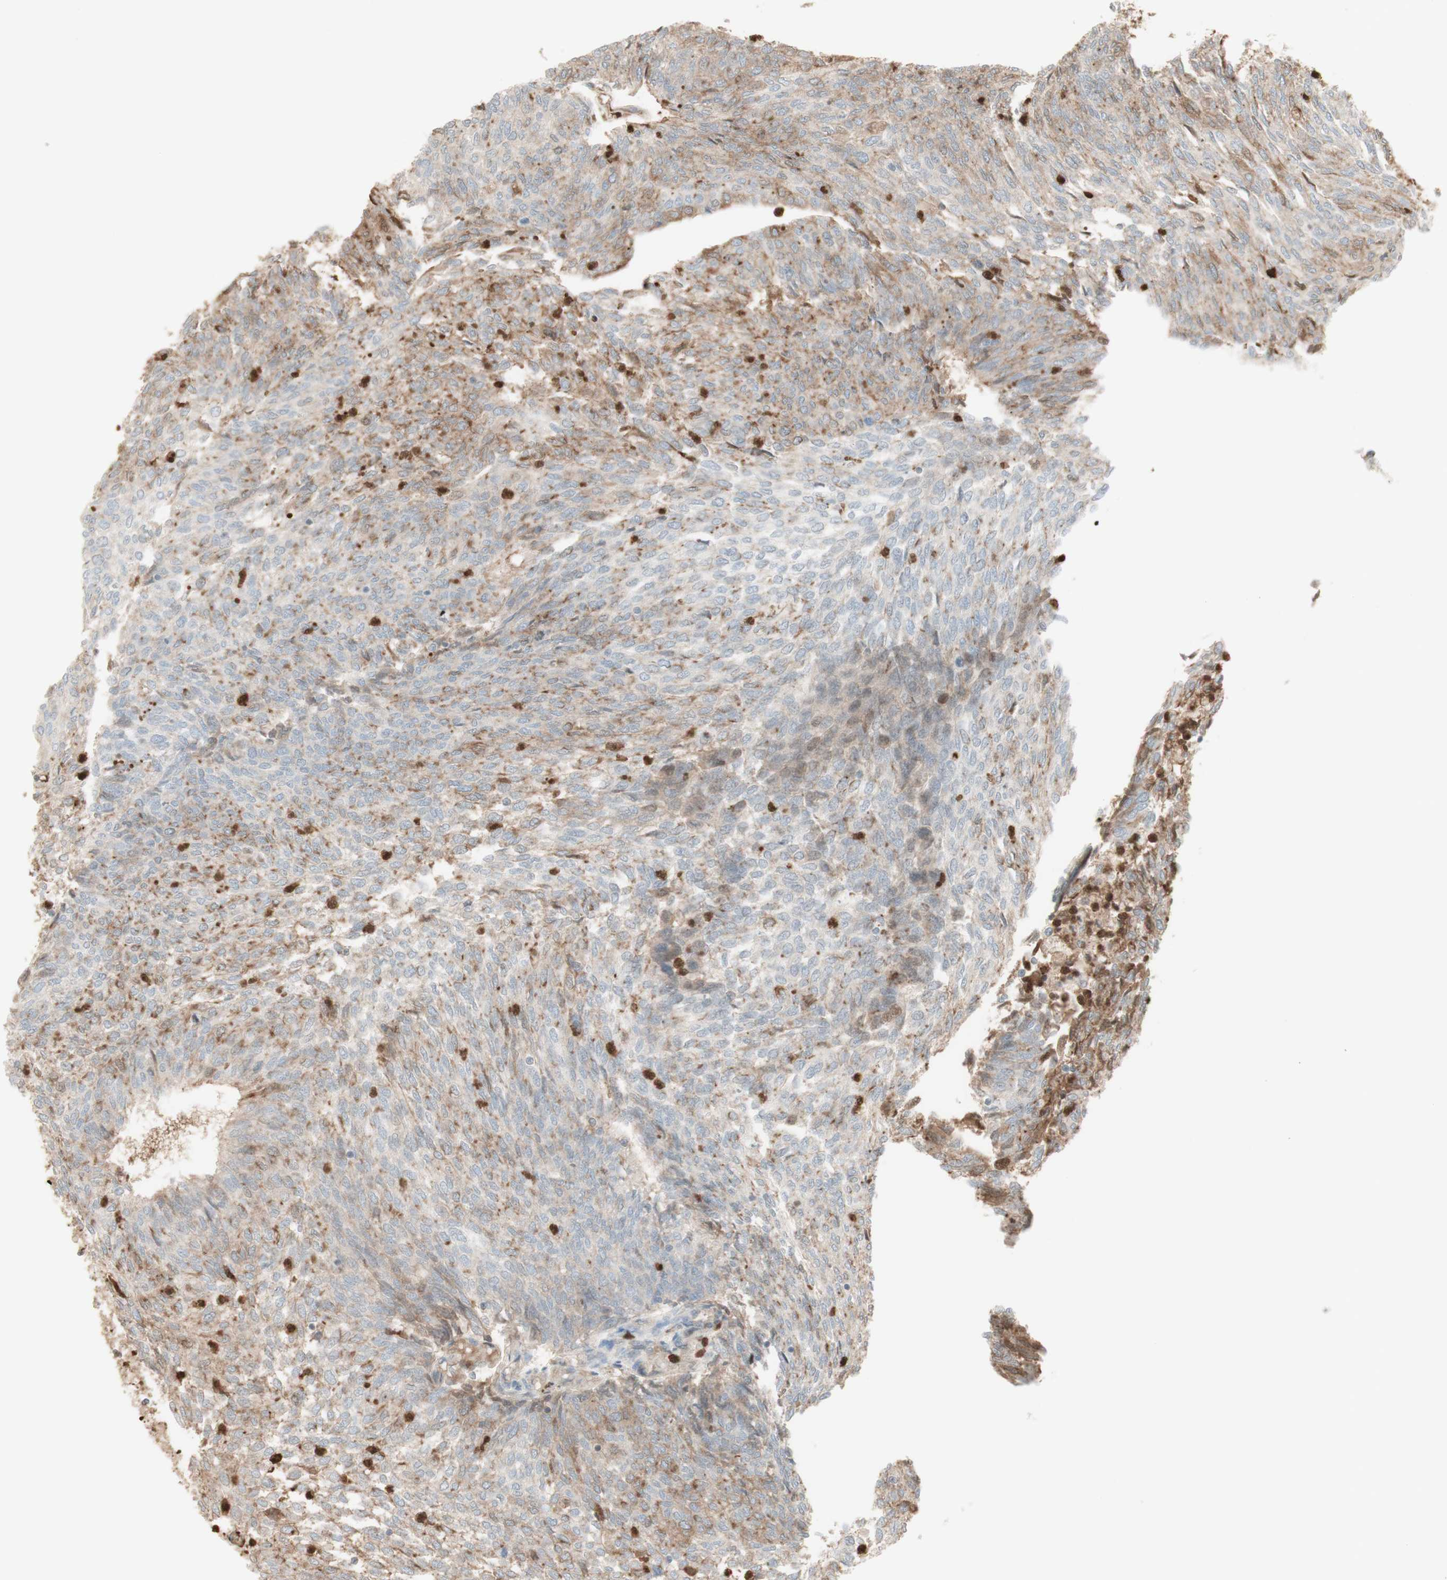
{"staining": {"intensity": "moderate", "quantity": ">75%", "location": "cytoplasmic/membranous"}, "tissue": "urothelial cancer", "cell_type": "Tumor cells", "image_type": "cancer", "snomed": [{"axis": "morphology", "description": "Urothelial carcinoma, Low grade"}, {"axis": "topography", "description": "Urinary bladder"}], "caption": "A brown stain shows moderate cytoplasmic/membranous positivity of a protein in human urothelial cancer tumor cells.", "gene": "NID1", "patient": {"sex": "female", "age": 79}}